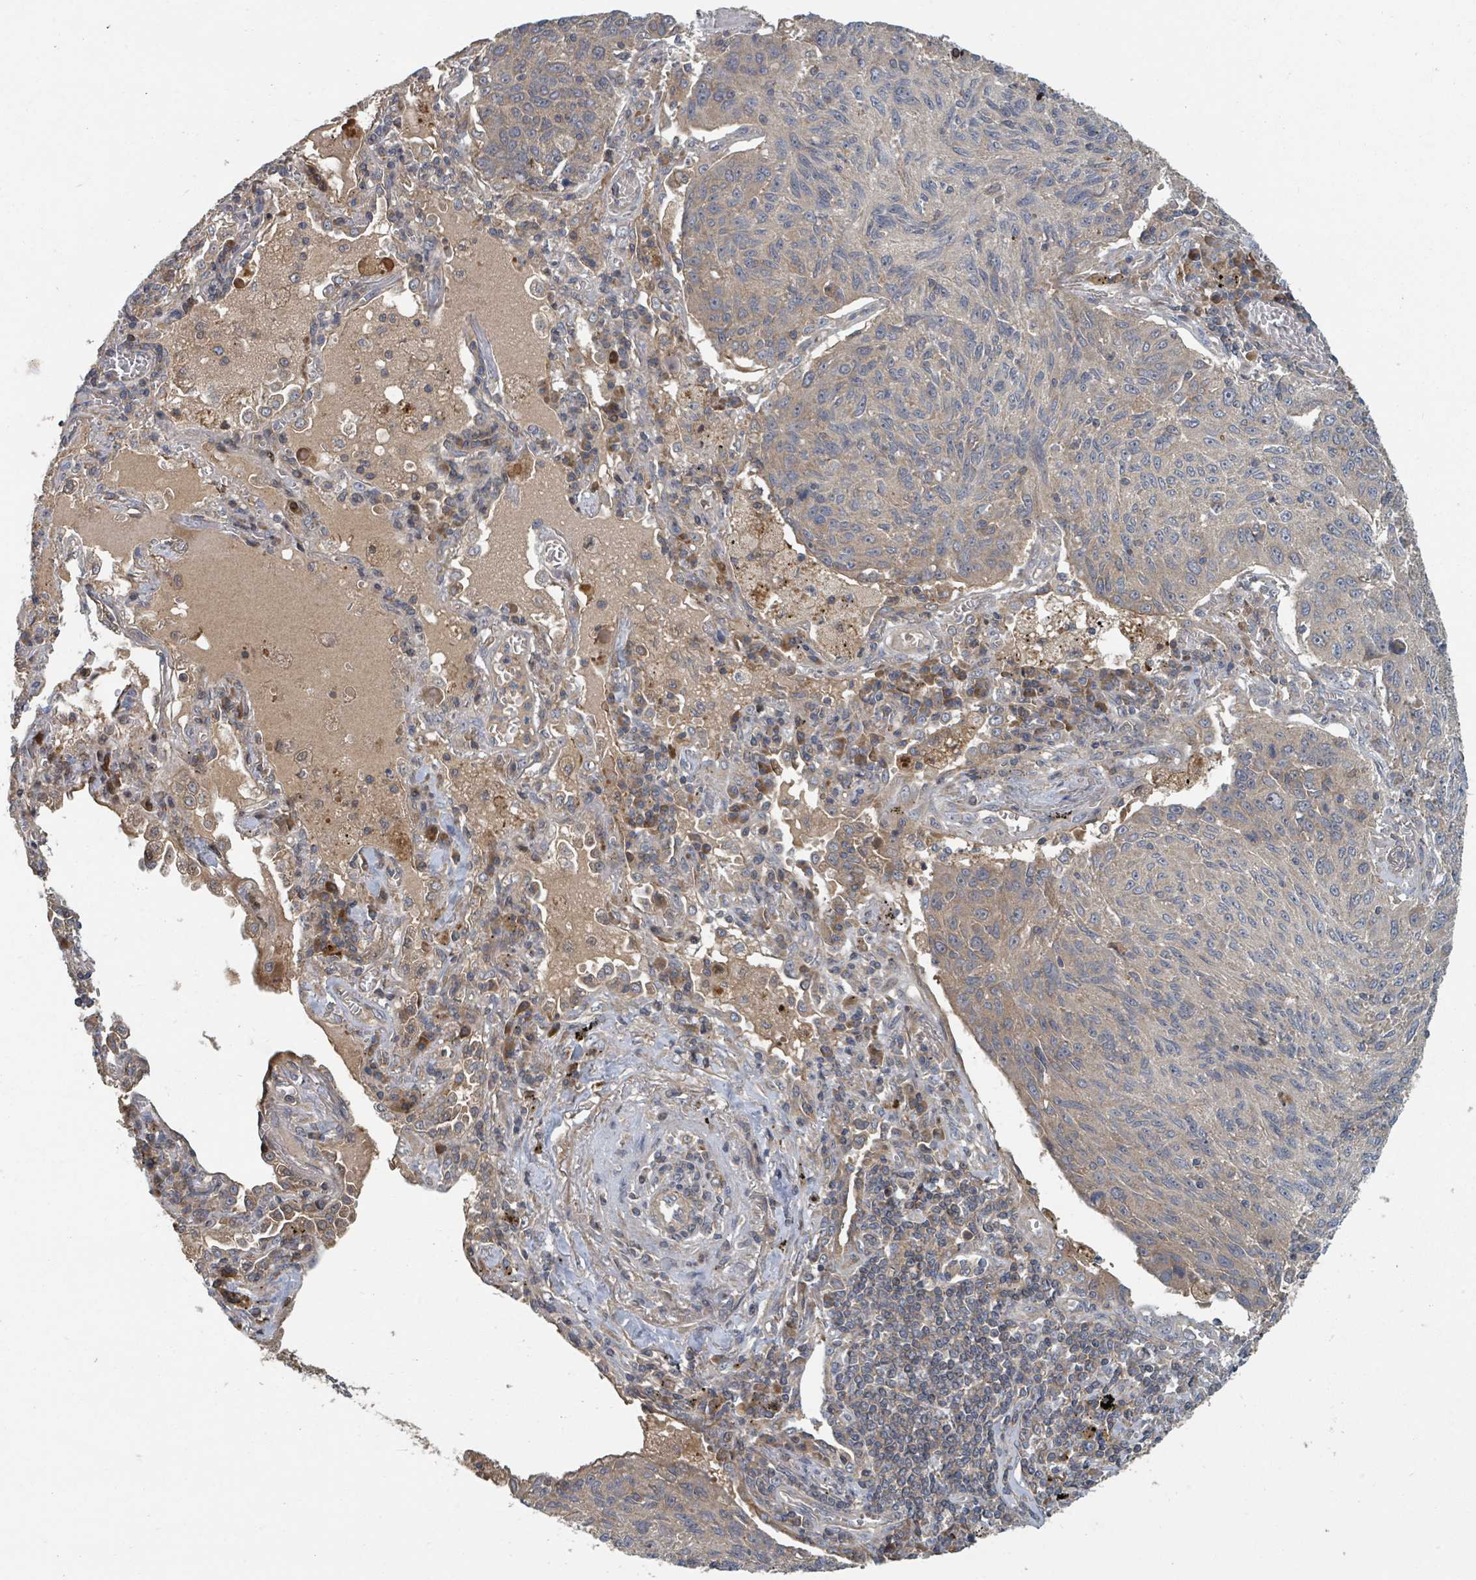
{"staining": {"intensity": "moderate", "quantity": "<25%", "location": "cytoplasmic/membranous"}, "tissue": "lung cancer", "cell_type": "Tumor cells", "image_type": "cancer", "snomed": [{"axis": "morphology", "description": "Squamous cell carcinoma, NOS"}, {"axis": "topography", "description": "Lung"}], "caption": "Immunohistochemical staining of lung squamous cell carcinoma exhibits moderate cytoplasmic/membranous protein staining in approximately <25% of tumor cells.", "gene": "DPM1", "patient": {"sex": "female", "age": 66}}